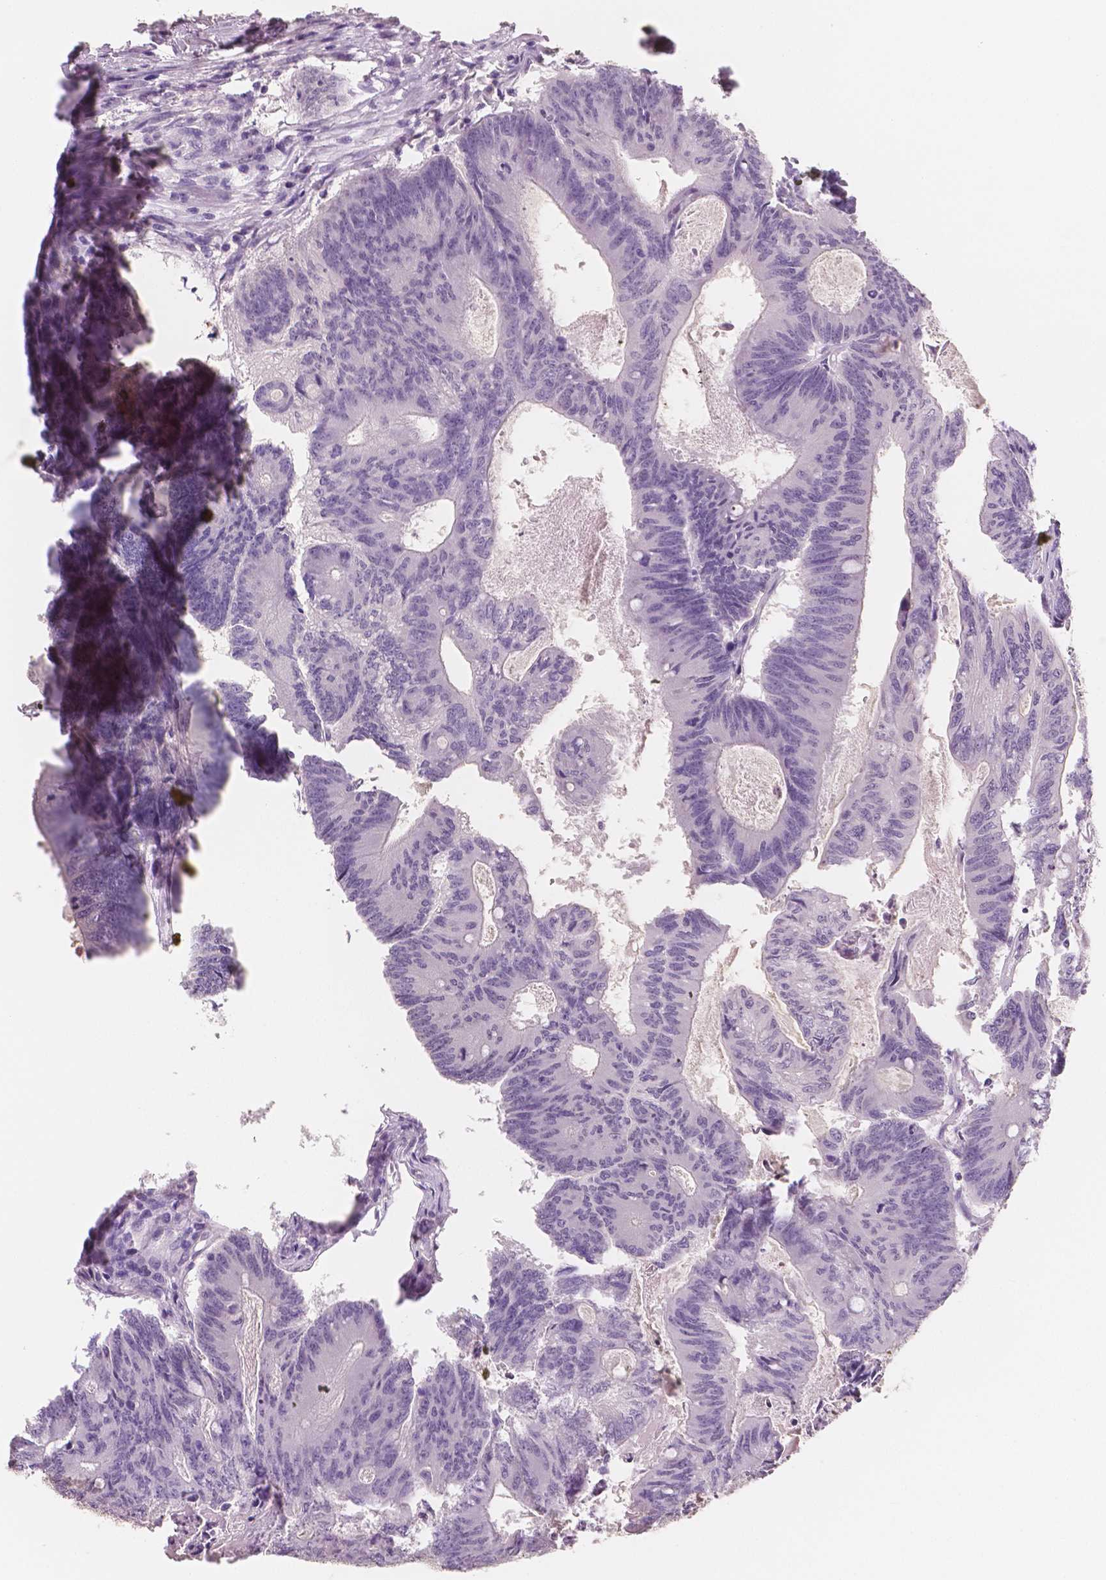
{"staining": {"intensity": "negative", "quantity": "none", "location": "none"}, "tissue": "colorectal cancer", "cell_type": "Tumor cells", "image_type": "cancer", "snomed": [{"axis": "morphology", "description": "Adenocarcinoma, NOS"}, {"axis": "topography", "description": "Colon"}], "caption": "DAB (3,3'-diaminobenzidine) immunohistochemical staining of human adenocarcinoma (colorectal) exhibits no significant expression in tumor cells.", "gene": "TSPAN7", "patient": {"sex": "female", "age": 70}}